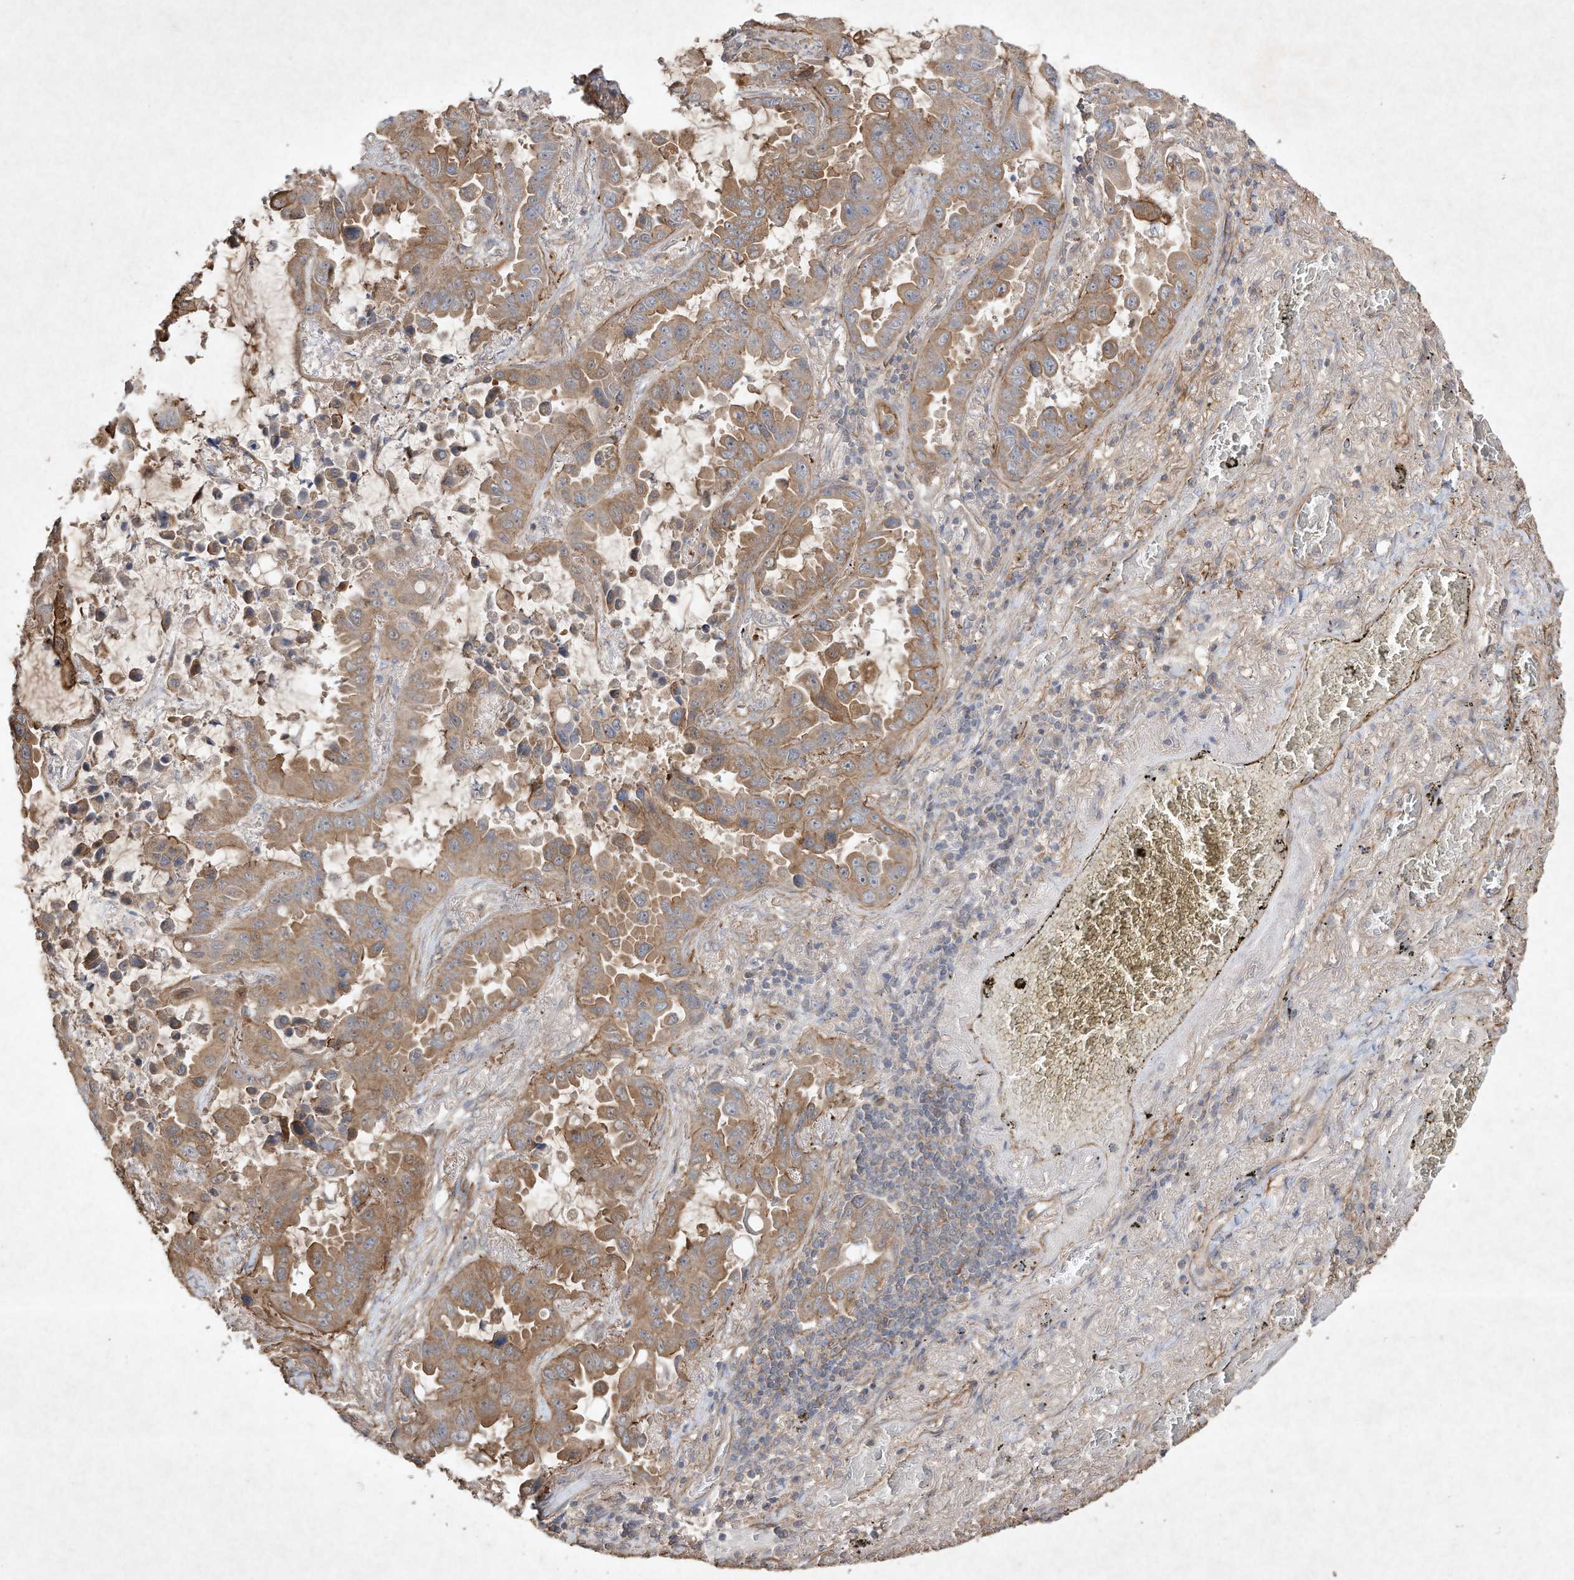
{"staining": {"intensity": "moderate", "quantity": ">75%", "location": "cytoplasmic/membranous"}, "tissue": "lung cancer", "cell_type": "Tumor cells", "image_type": "cancer", "snomed": [{"axis": "morphology", "description": "Adenocarcinoma, NOS"}, {"axis": "topography", "description": "Lung"}], "caption": "Lung cancer stained for a protein (brown) exhibits moderate cytoplasmic/membranous positive staining in approximately >75% of tumor cells.", "gene": "HTR5A", "patient": {"sex": "male", "age": 64}}